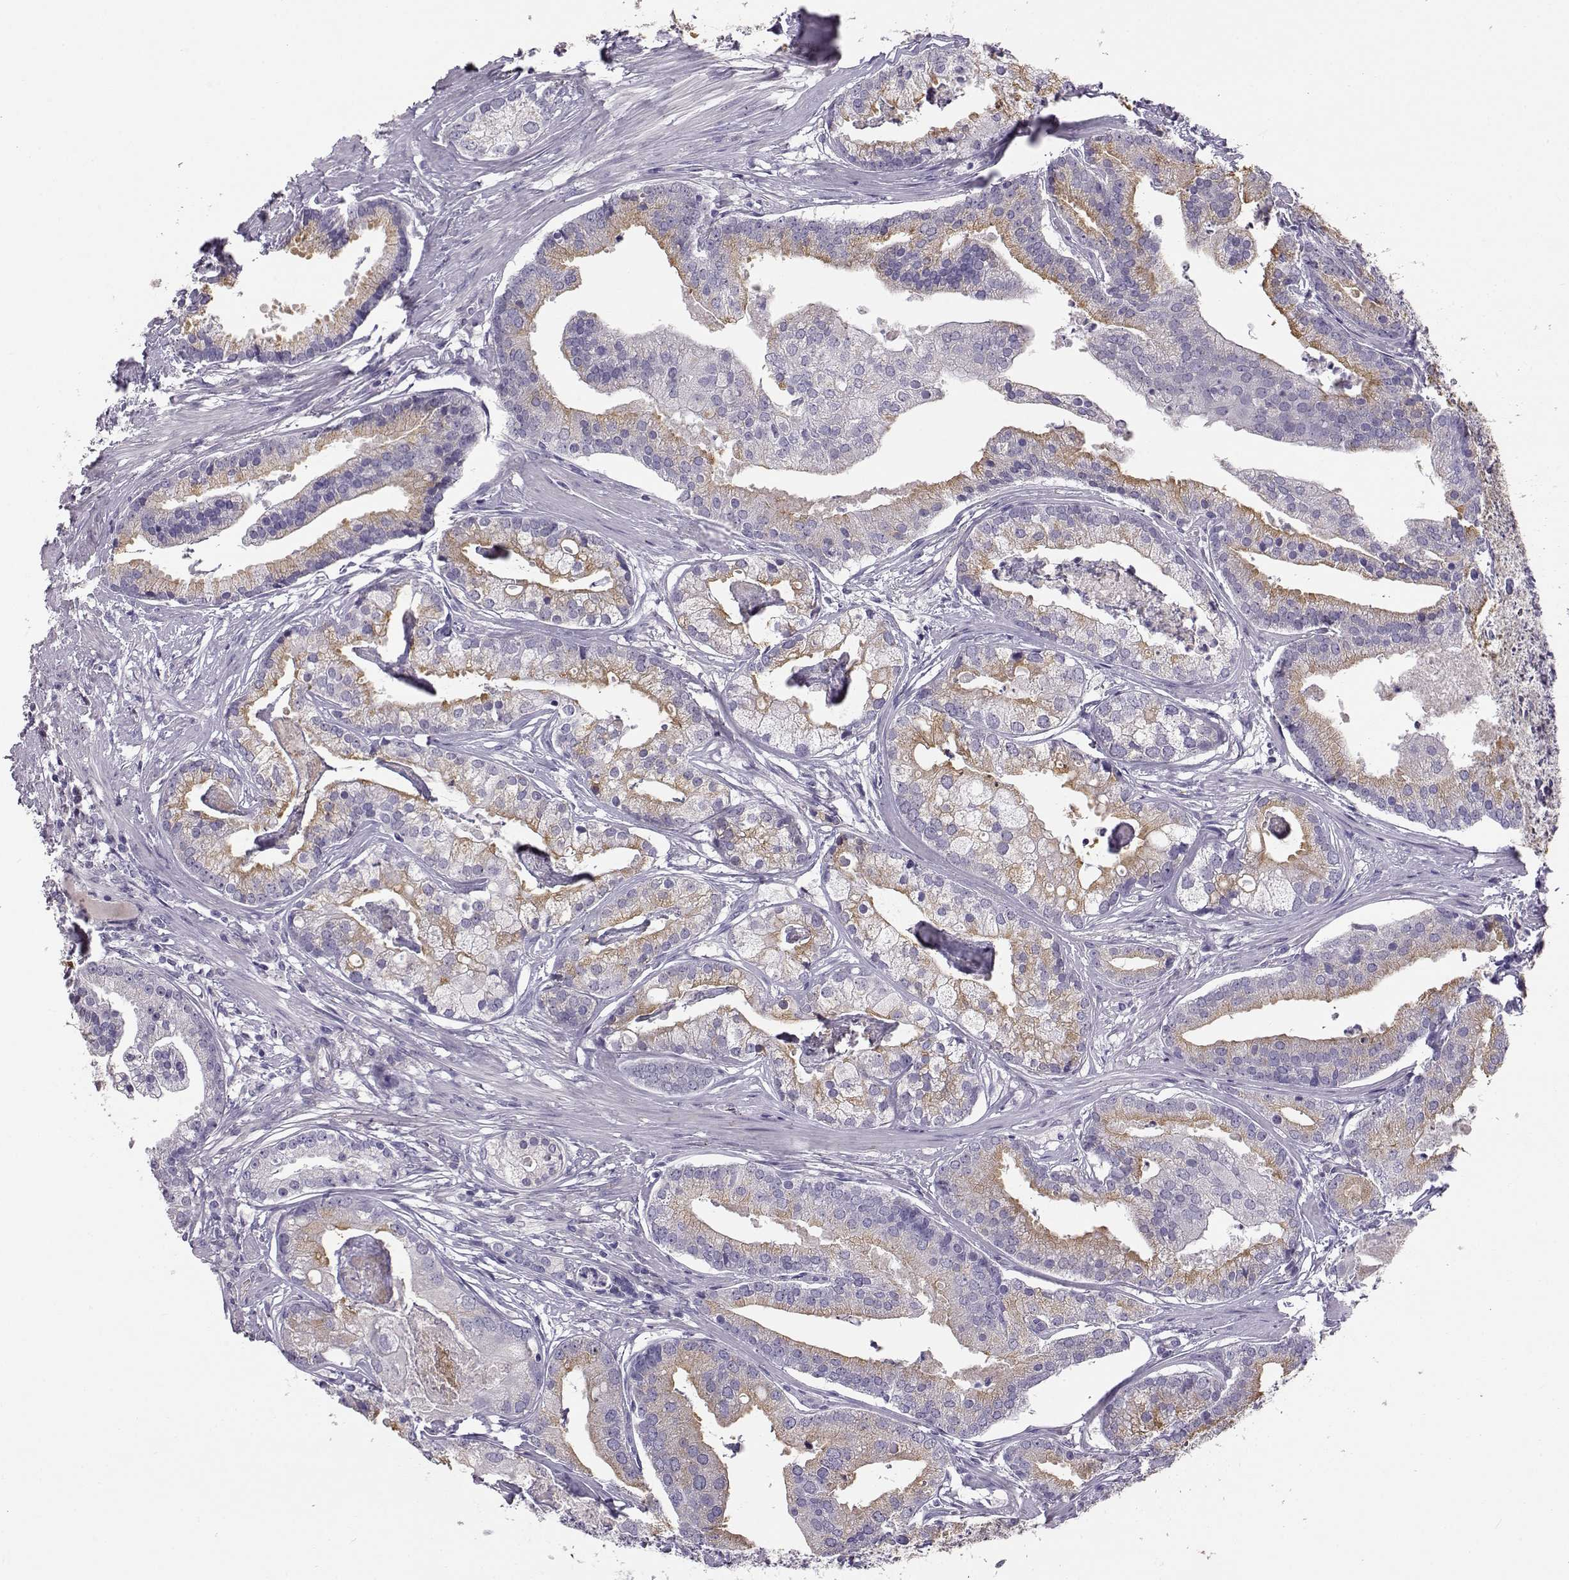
{"staining": {"intensity": "weak", "quantity": "<25%", "location": "cytoplasmic/membranous"}, "tissue": "prostate cancer", "cell_type": "Tumor cells", "image_type": "cancer", "snomed": [{"axis": "morphology", "description": "Adenocarcinoma, NOS"}, {"axis": "topography", "description": "Prostate and seminal vesicle, NOS"}, {"axis": "topography", "description": "Prostate"}], "caption": "High magnification brightfield microscopy of prostate adenocarcinoma stained with DAB (brown) and counterstained with hematoxylin (blue): tumor cells show no significant positivity.", "gene": "ENDOU", "patient": {"sex": "male", "age": 44}}